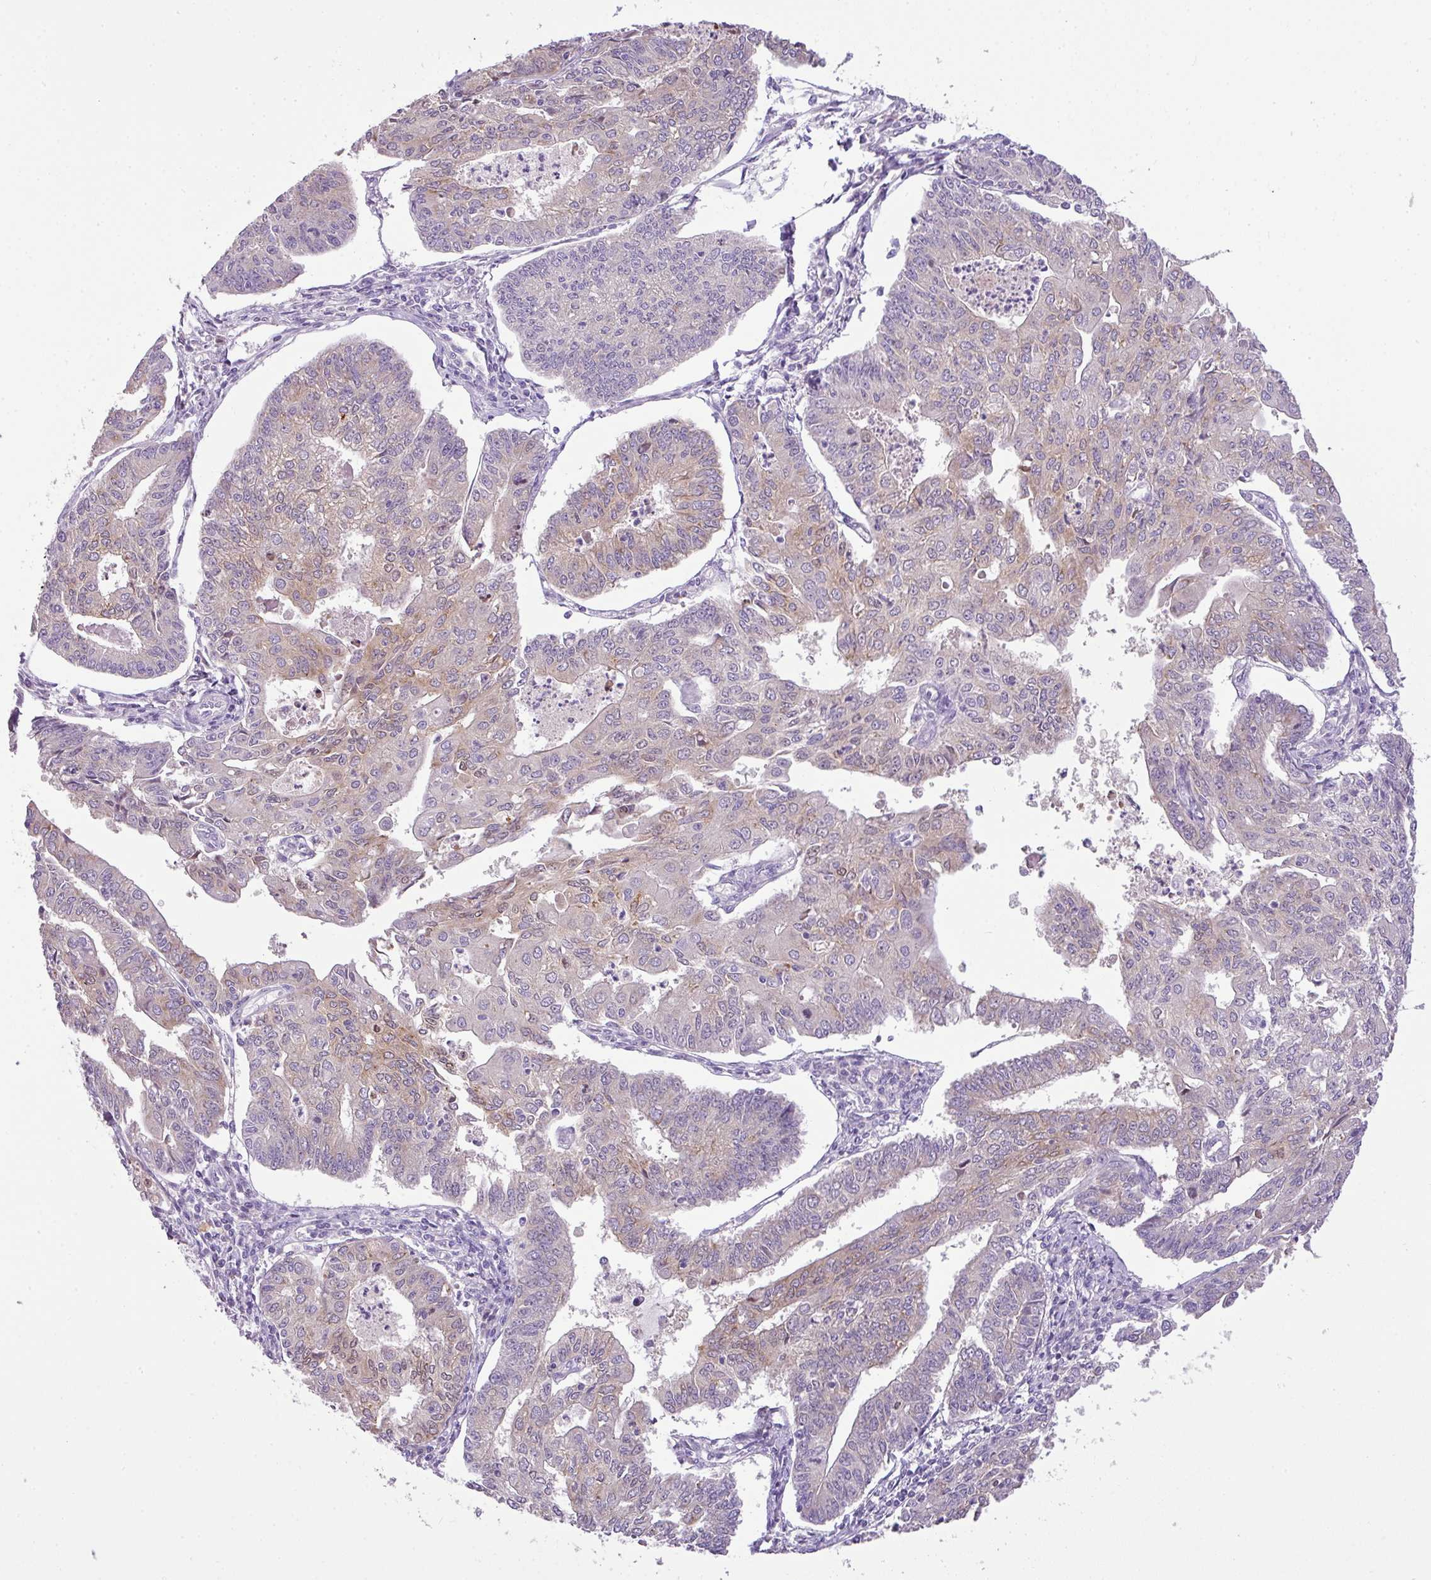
{"staining": {"intensity": "weak", "quantity": "<25%", "location": "cytoplasmic/membranous"}, "tissue": "endometrial cancer", "cell_type": "Tumor cells", "image_type": "cancer", "snomed": [{"axis": "morphology", "description": "Adenocarcinoma, NOS"}, {"axis": "topography", "description": "Endometrium"}], "caption": "This is an IHC image of human endometrial cancer. There is no expression in tumor cells.", "gene": "ENSG00000273748", "patient": {"sex": "female", "age": 56}}